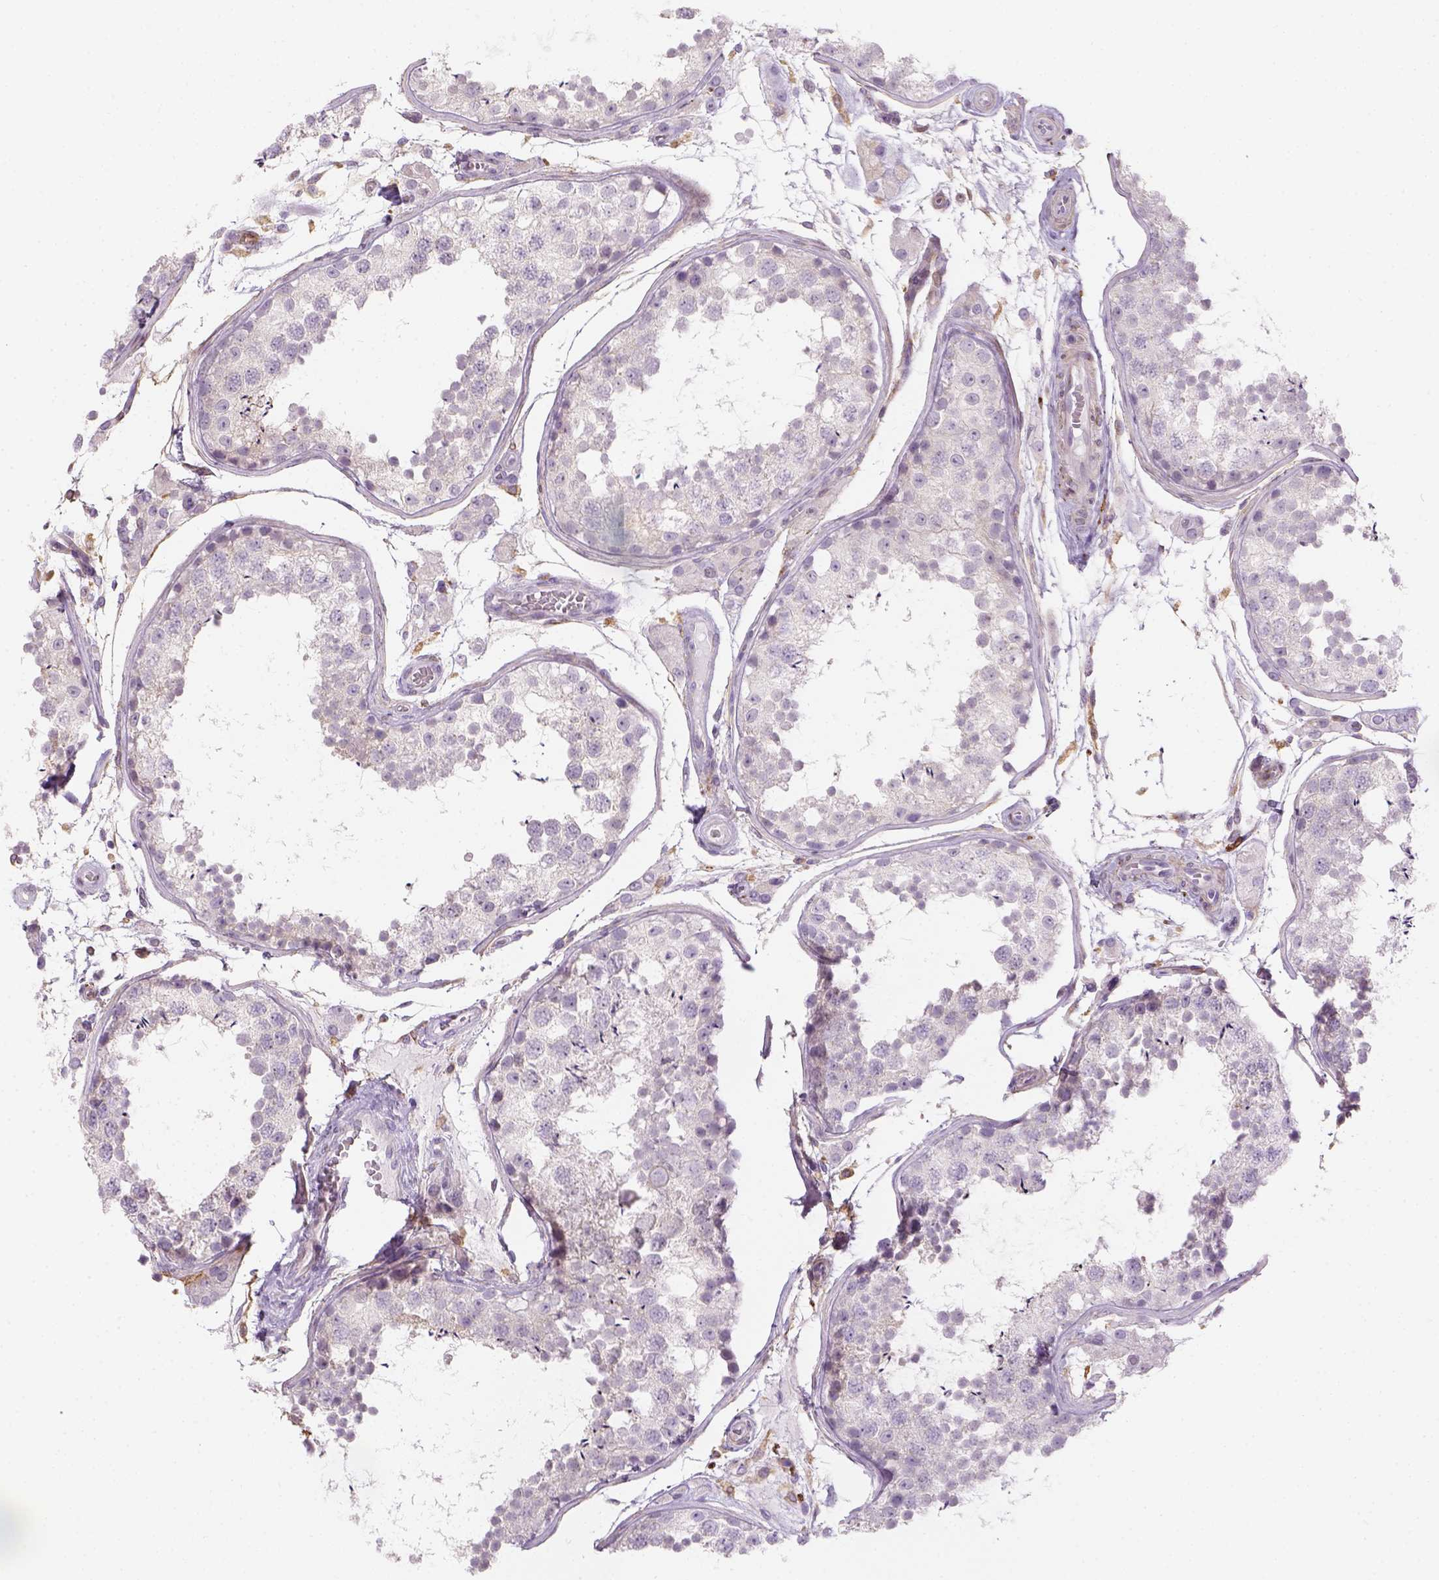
{"staining": {"intensity": "negative", "quantity": "none", "location": "none"}, "tissue": "testis", "cell_type": "Cells in seminiferous ducts", "image_type": "normal", "snomed": [{"axis": "morphology", "description": "Normal tissue, NOS"}, {"axis": "topography", "description": "Testis"}], "caption": "Micrograph shows no protein staining in cells in seminiferous ducts of normal testis.", "gene": "CACNB1", "patient": {"sex": "male", "age": 29}}